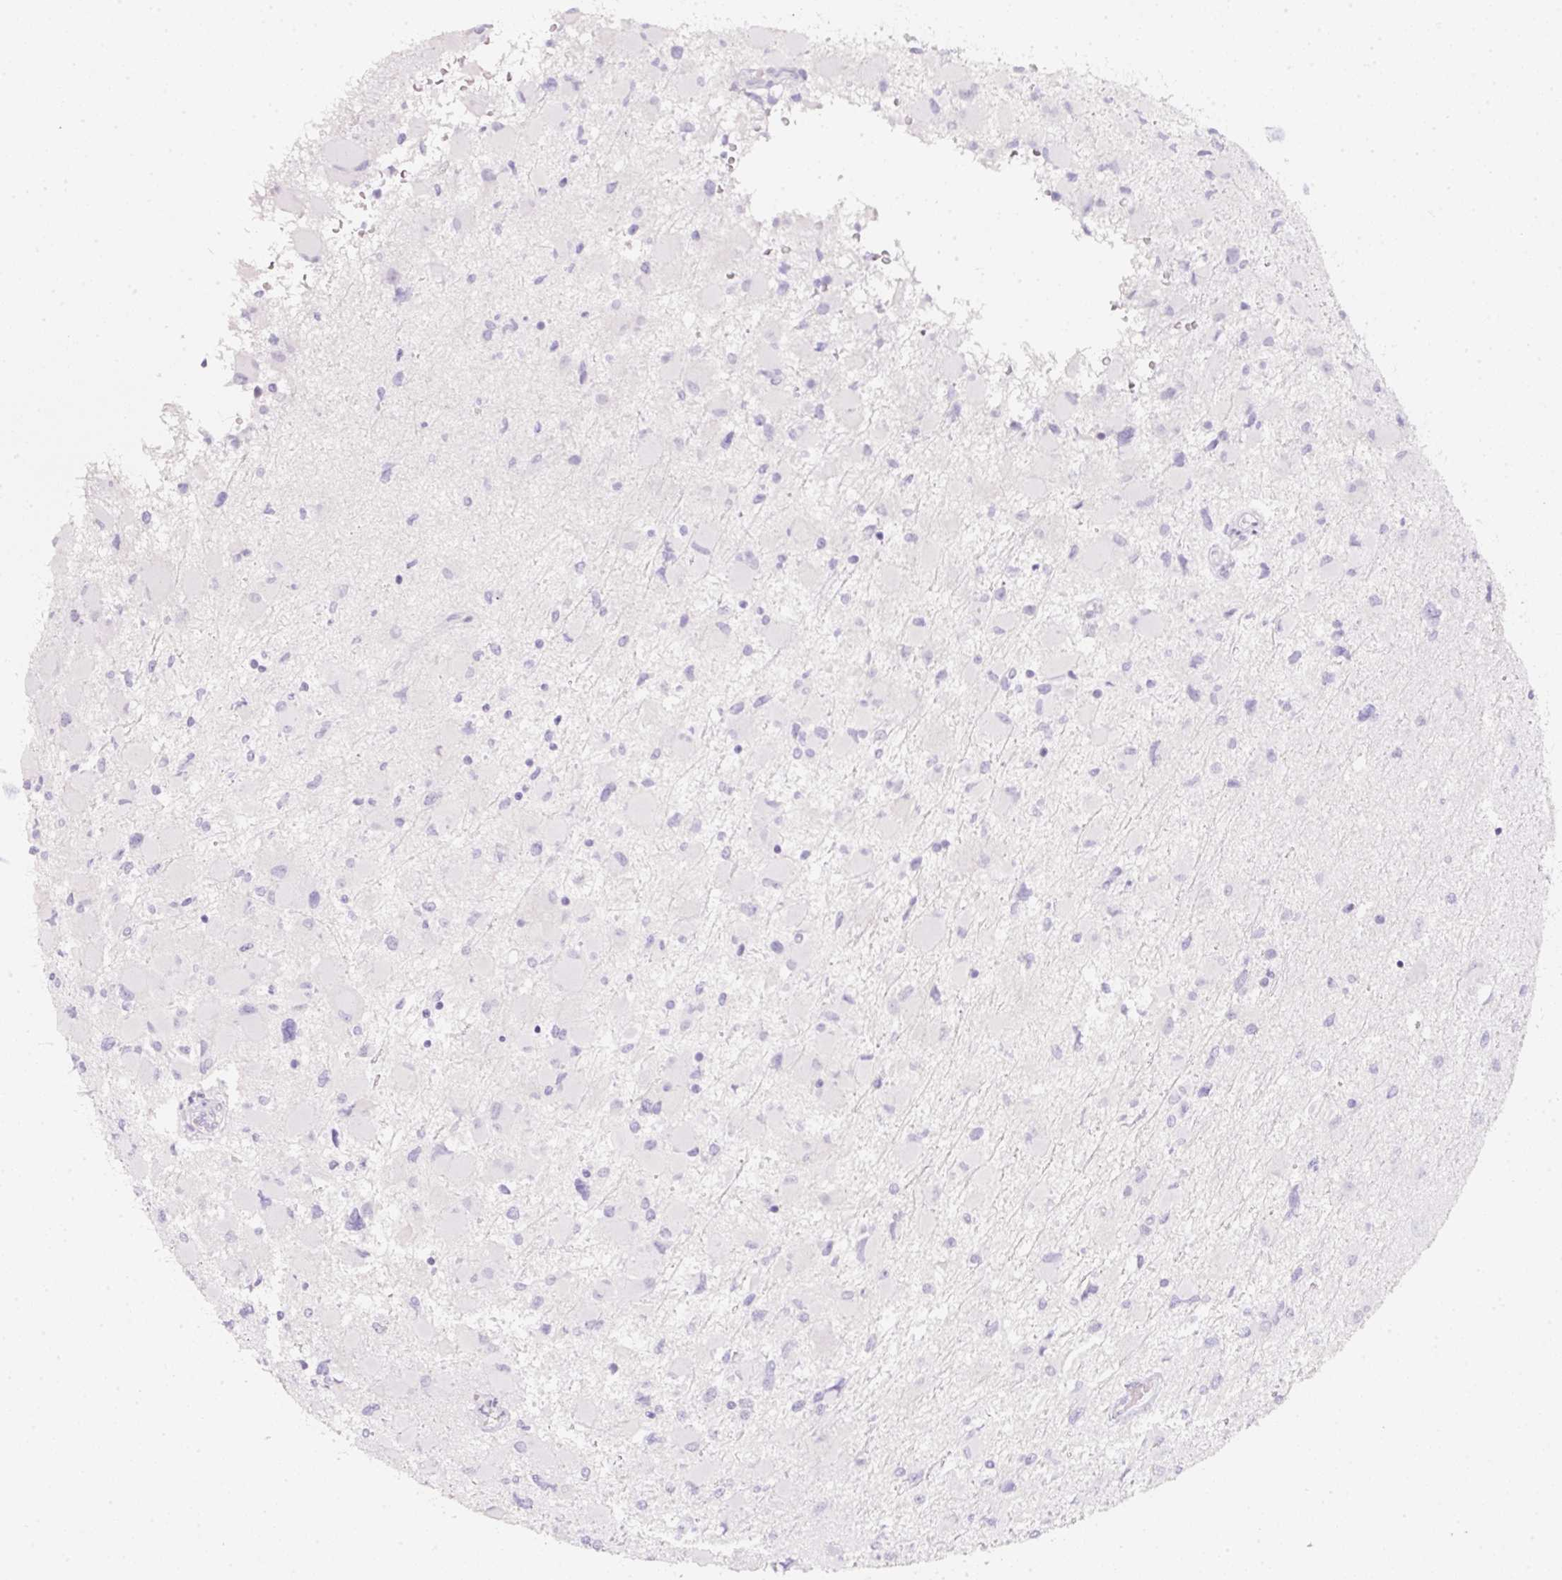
{"staining": {"intensity": "negative", "quantity": "none", "location": "none"}, "tissue": "glioma", "cell_type": "Tumor cells", "image_type": "cancer", "snomed": [{"axis": "morphology", "description": "Glioma, malignant, High grade"}, {"axis": "topography", "description": "Cerebral cortex"}], "caption": "This histopathology image is of high-grade glioma (malignant) stained with immunohistochemistry (IHC) to label a protein in brown with the nuclei are counter-stained blue. There is no staining in tumor cells.", "gene": "SLC2A2", "patient": {"sex": "female", "age": 36}}